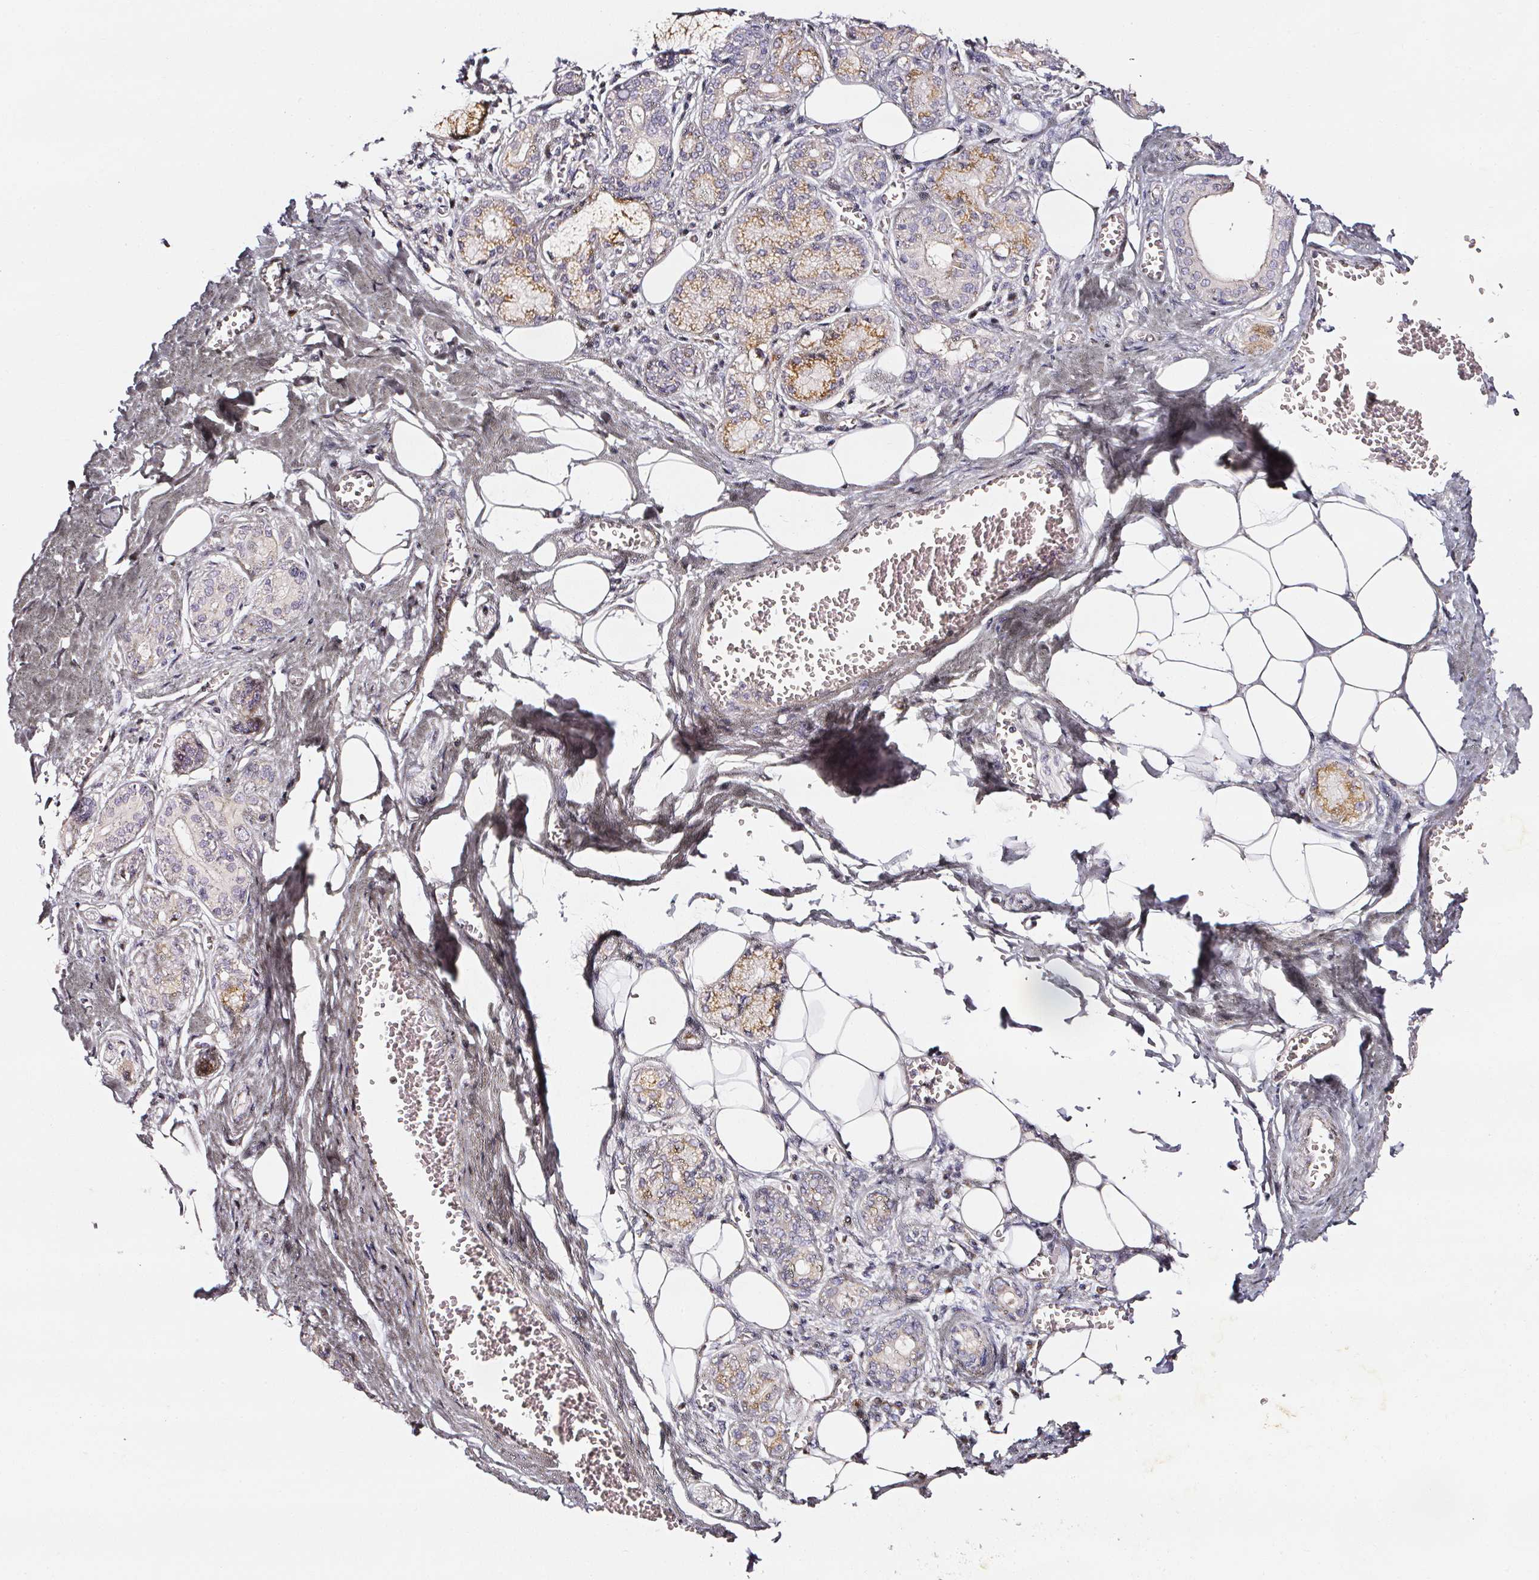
{"staining": {"intensity": "moderate", "quantity": "25%-75%", "location": "cytoplasmic/membranous"}, "tissue": "salivary gland", "cell_type": "Glandular cells", "image_type": "normal", "snomed": [{"axis": "morphology", "description": "Normal tissue, NOS"}, {"axis": "topography", "description": "Salivary gland"}], "caption": "The image exhibits staining of benign salivary gland, revealing moderate cytoplasmic/membranous protein staining (brown color) within glandular cells. Nuclei are stained in blue.", "gene": "NTRK1", "patient": {"sex": "male", "age": 74}}